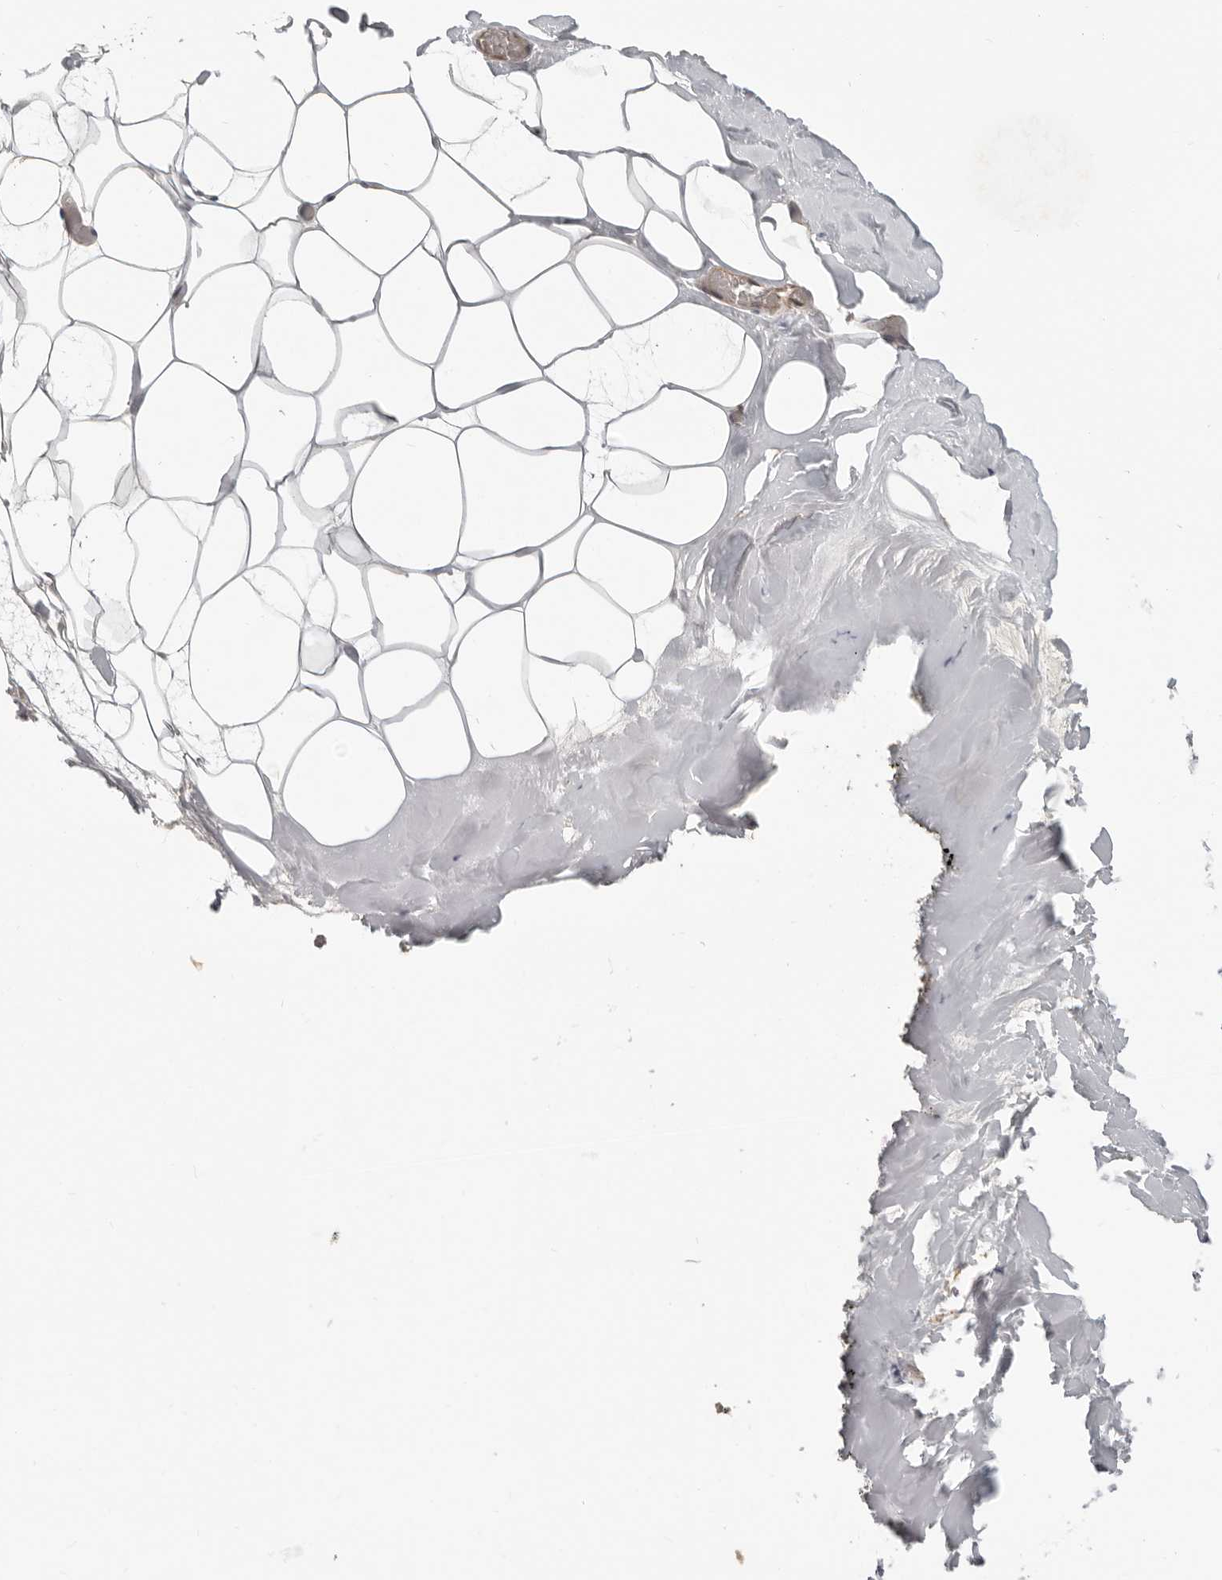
{"staining": {"intensity": "negative", "quantity": "none", "location": "none"}, "tissue": "adipose tissue", "cell_type": "Adipocytes", "image_type": "normal", "snomed": [{"axis": "morphology", "description": "Normal tissue, NOS"}, {"axis": "morphology", "description": "Fibrosis, NOS"}, {"axis": "topography", "description": "Breast"}, {"axis": "topography", "description": "Adipose tissue"}], "caption": "This image is of unremarkable adipose tissue stained with immunohistochemistry (IHC) to label a protein in brown with the nuclei are counter-stained blue. There is no expression in adipocytes.", "gene": "SPRING1", "patient": {"sex": "female", "age": 39}}